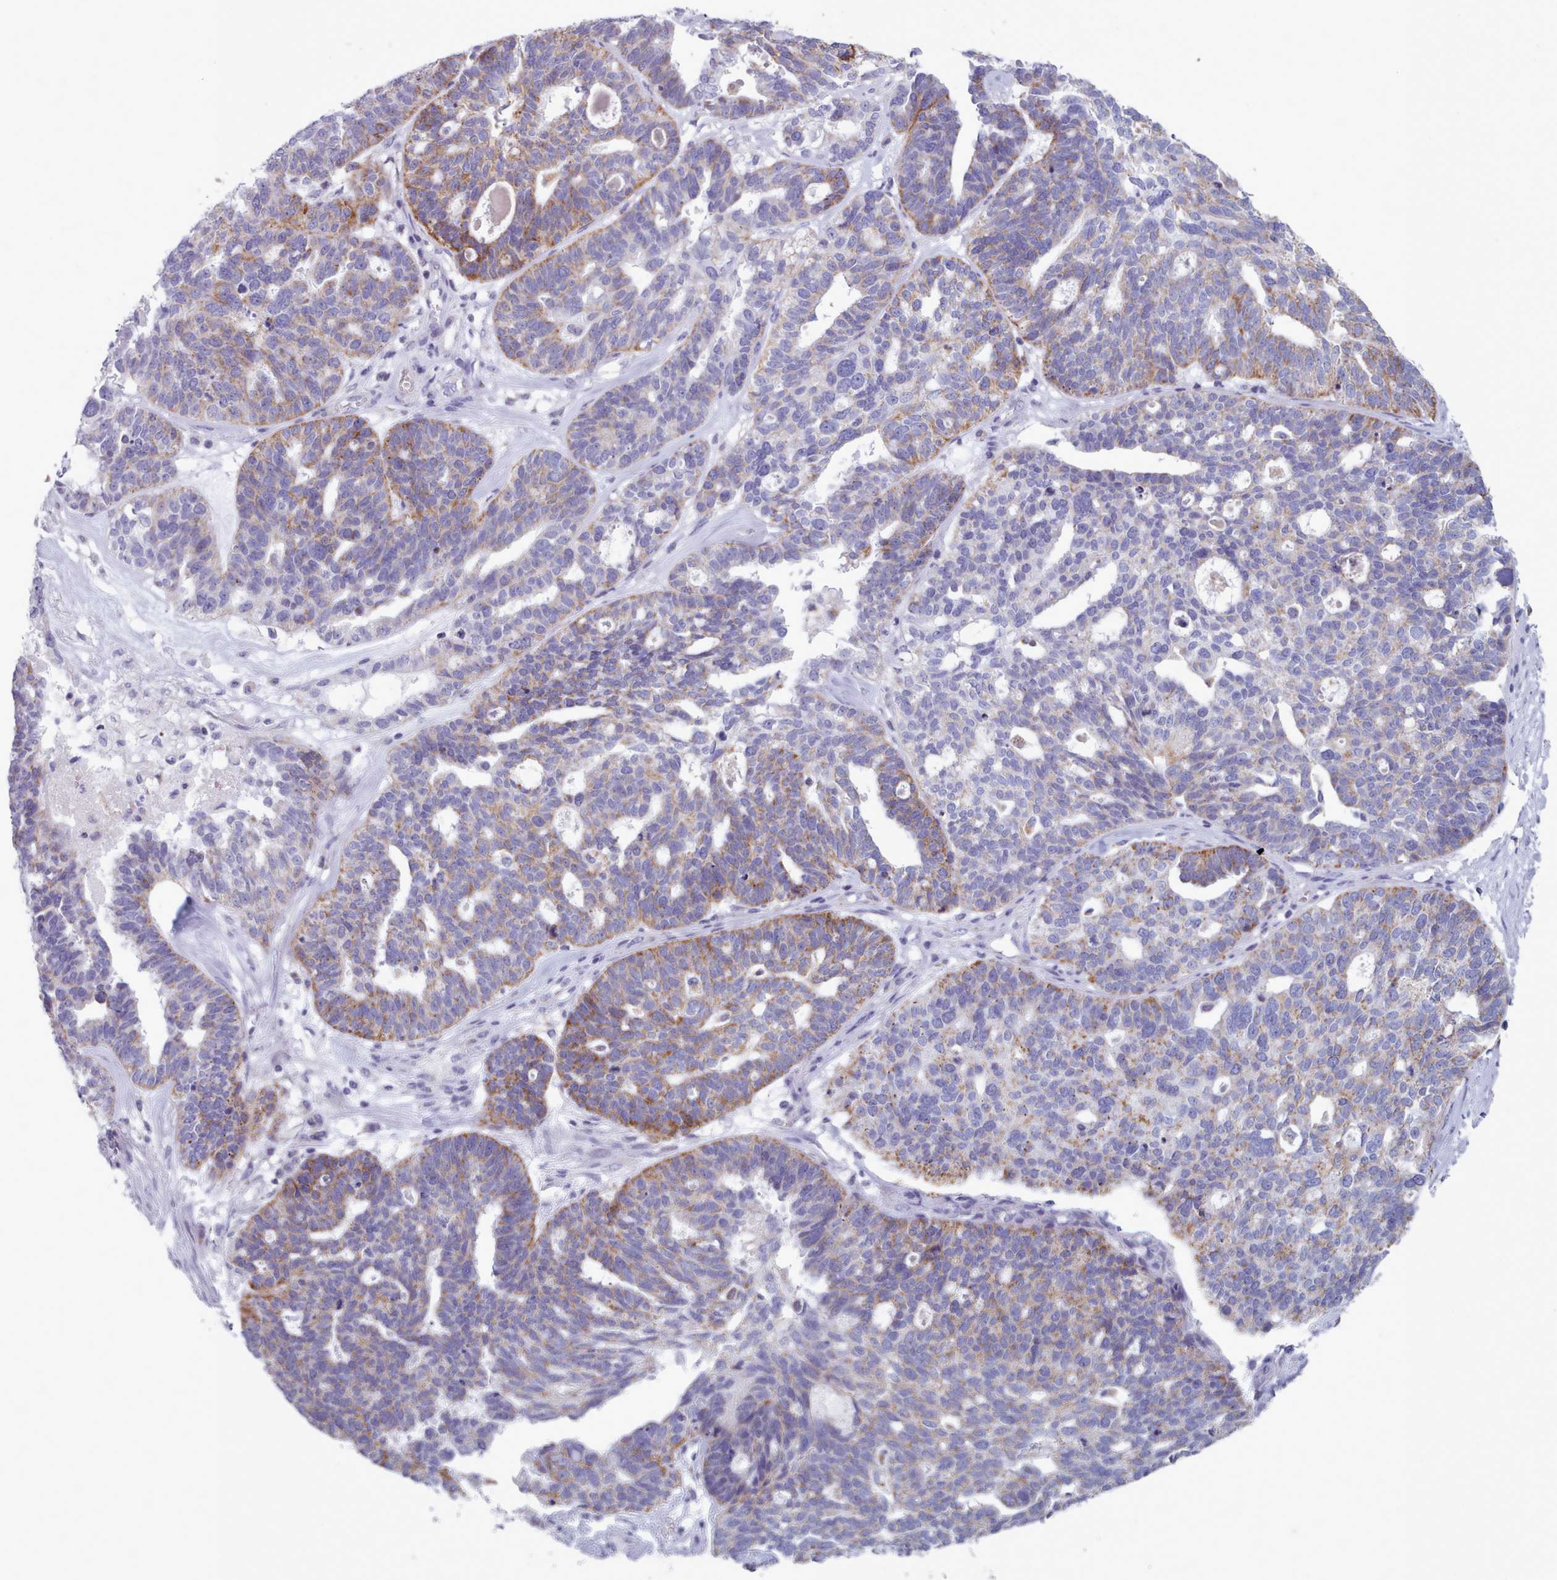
{"staining": {"intensity": "moderate", "quantity": "25%-75%", "location": "cytoplasmic/membranous"}, "tissue": "ovarian cancer", "cell_type": "Tumor cells", "image_type": "cancer", "snomed": [{"axis": "morphology", "description": "Cystadenocarcinoma, serous, NOS"}, {"axis": "topography", "description": "Ovary"}], "caption": "This micrograph displays immunohistochemistry (IHC) staining of ovarian cancer (serous cystadenocarcinoma), with medium moderate cytoplasmic/membranous staining in about 25%-75% of tumor cells.", "gene": "FAM170B", "patient": {"sex": "female", "age": 59}}